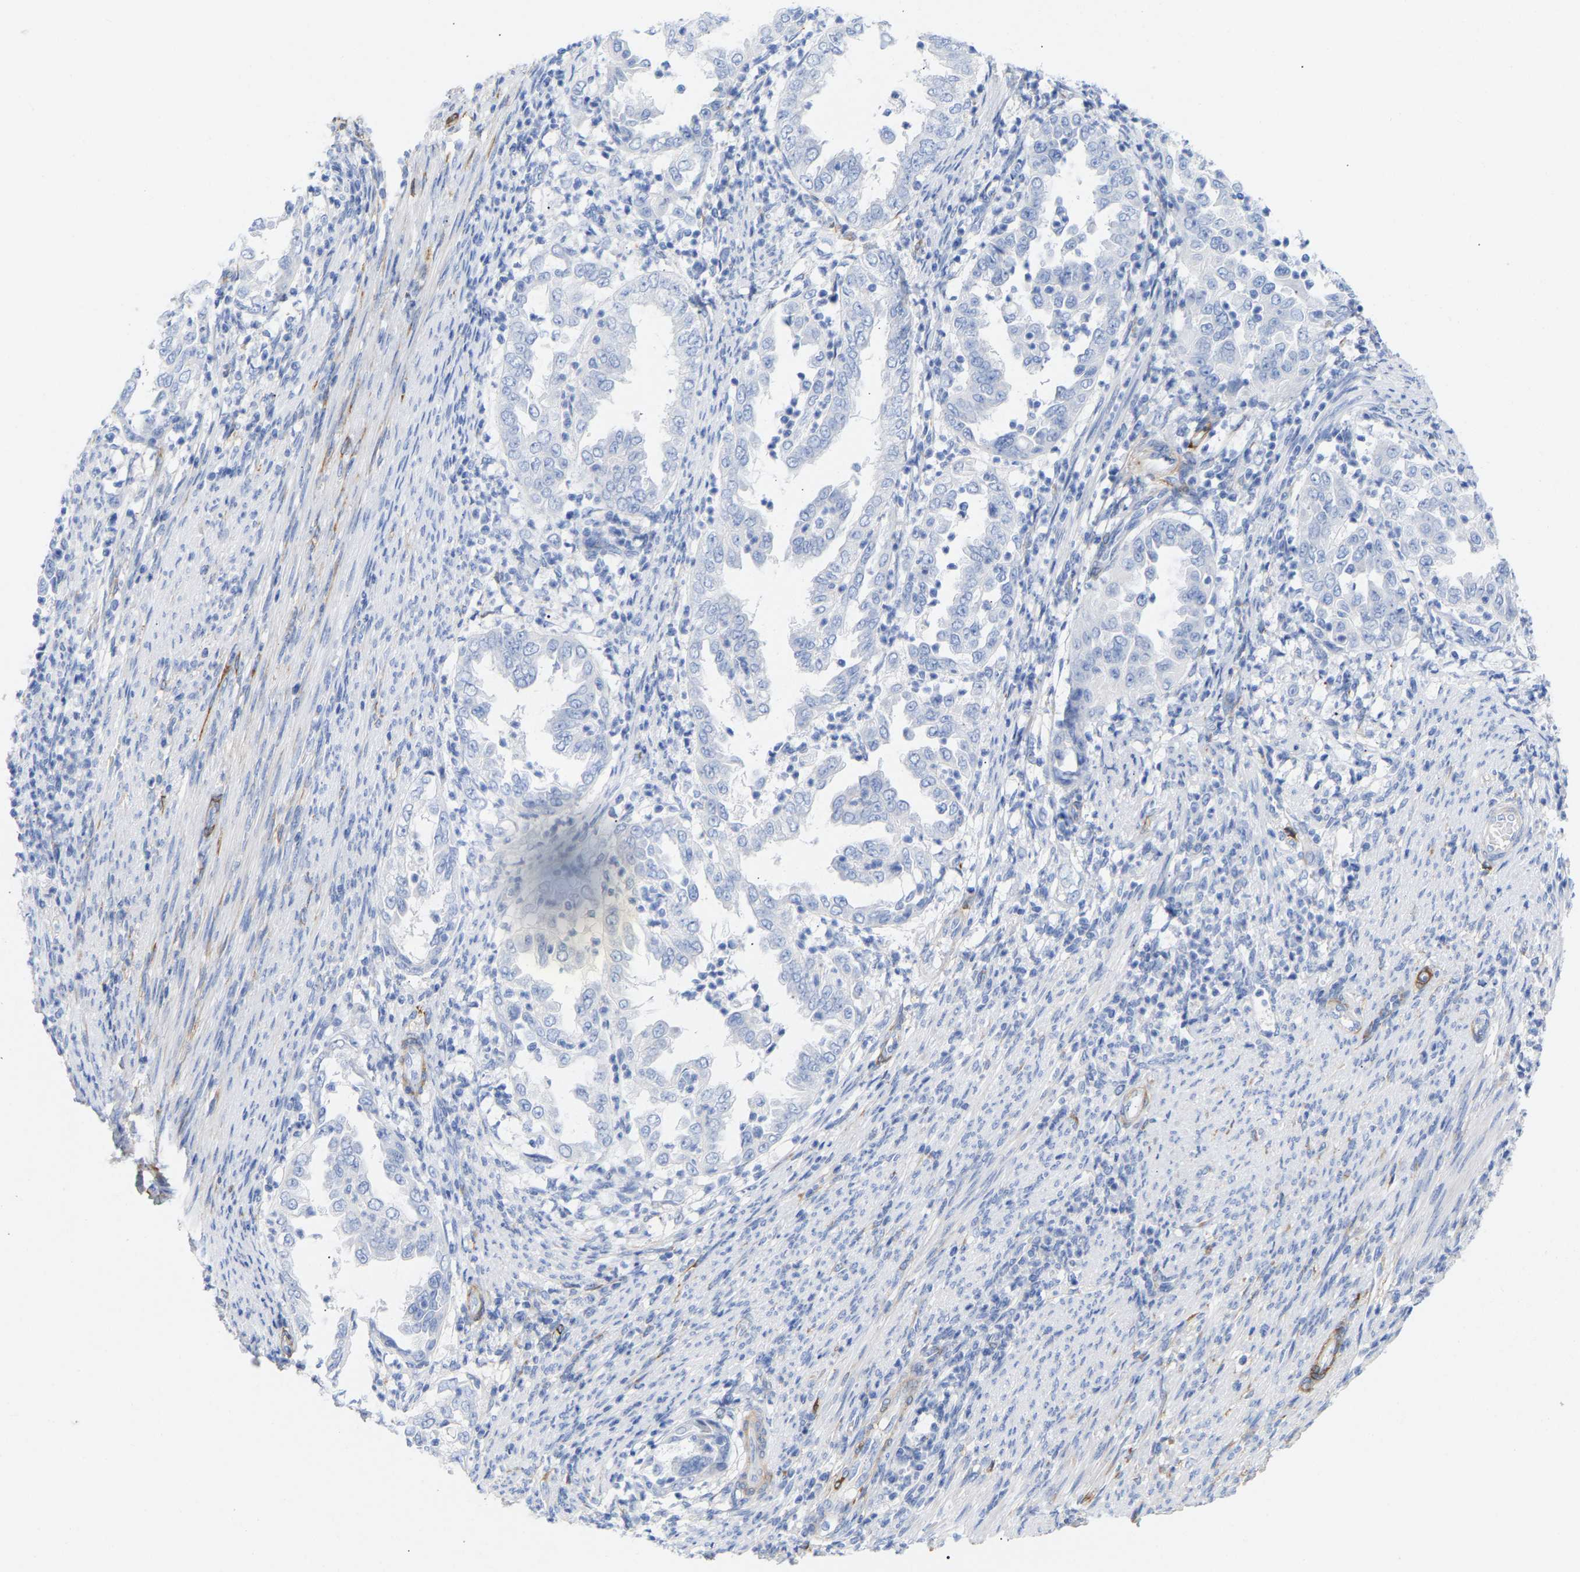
{"staining": {"intensity": "negative", "quantity": "none", "location": "none"}, "tissue": "endometrial cancer", "cell_type": "Tumor cells", "image_type": "cancer", "snomed": [{"axis": "morphology", "description": "Adenocarcinoma, NOS"}, {"axis": "topography", "description": "Endometrium"}], "caption": "Immunohistochemistry (IHC) photomicrograph of endometrial cancer (adenocarcinoma) stained for a protein (brown), which shows no expression in tumor cells.", "gene": "AMPH", "patient": {"sex": "female", "age": 85}}